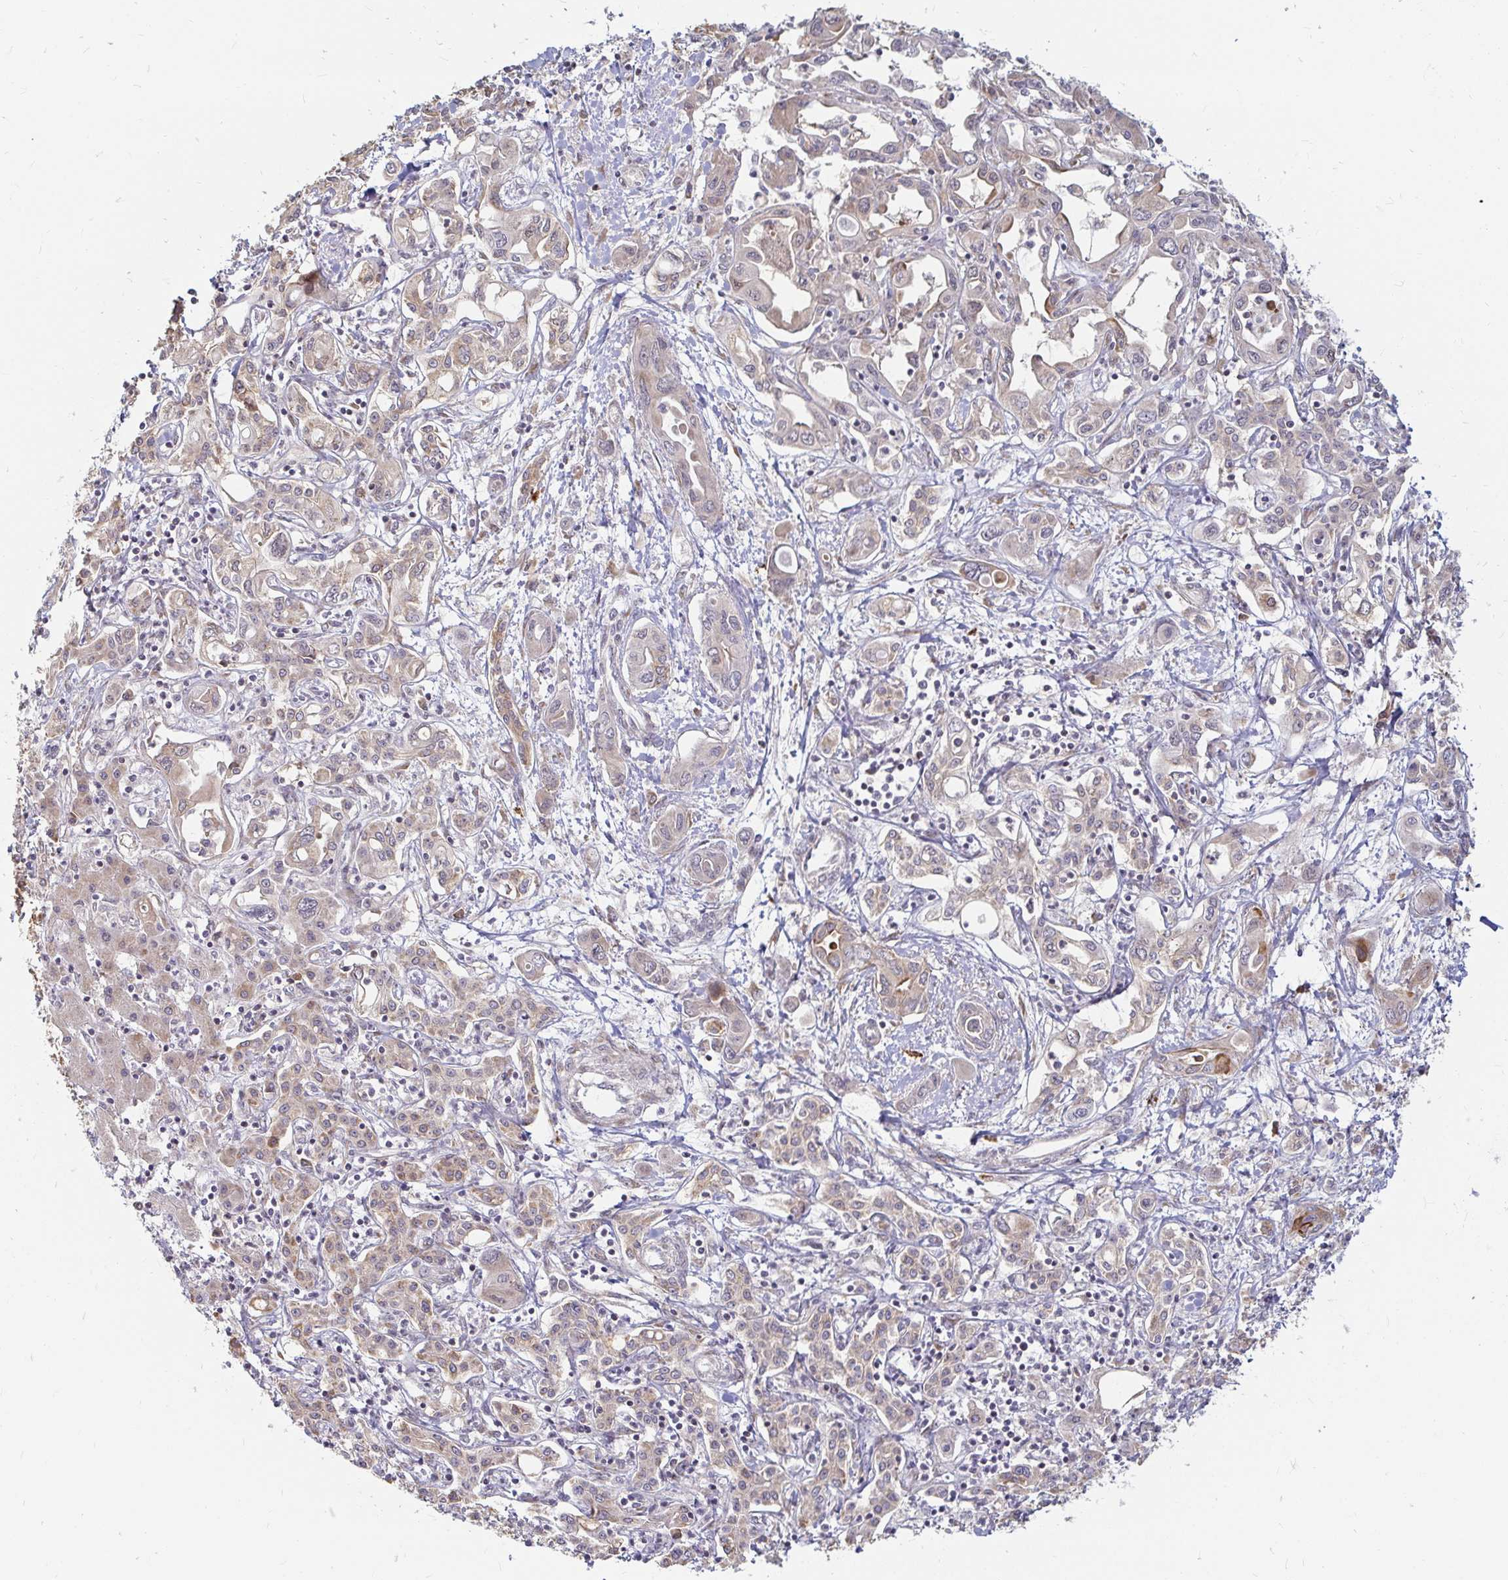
{"staining": {"intensity": "weak", "quantity": "<25%", "location": "cytoplasmic/membranous"}, "tissue": "liver cancer", "cell_type": "Tumor cells", "image_type": "cancer", "snomed": [{"axis": "morphology", "description": "Cholangiocarcinoma"}, {"axis": "topography", "description": "Liver"}], "caption": "High power microscopy micrograph of an immunohistochemistry (IHC) histopathology image of liver cancer (cholangiocarcinoma), revealing no significant staining in tumor cells. (Stains: DAB immunohistochemistry with hematoxylin counter stain, Microscopy: brightfield microscopy at high magnification).", "gene": "CAST", "patient": {"sex": "female", "age": 64}}